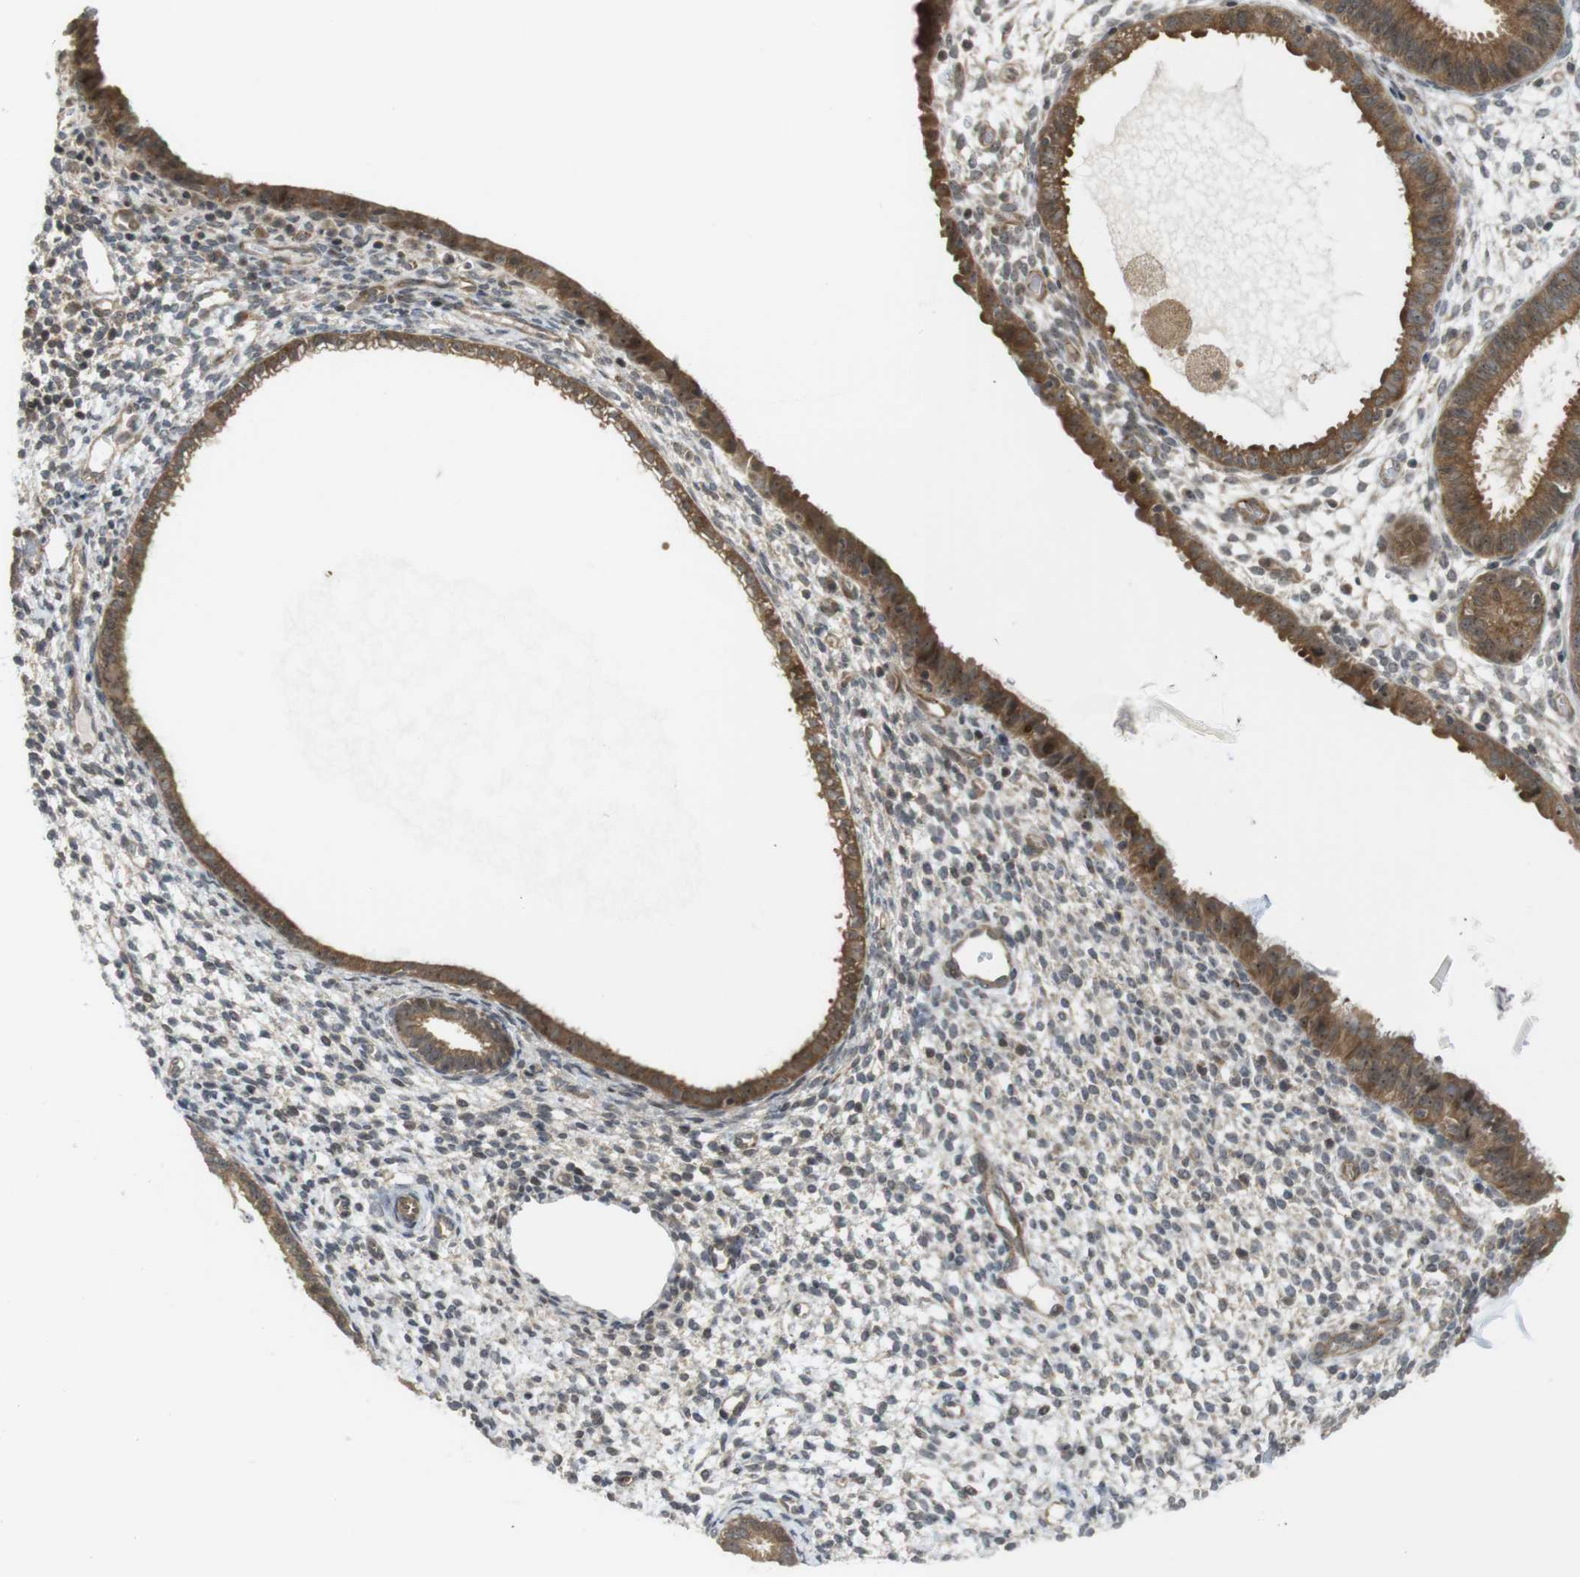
{"staining": {"intensity": "moderate", "quantity": "25%-75%", "location": "cytoplasmic/membranous"}, "tissue": "endometrium", "cell_type": "Cells in endometrial stroma", "image_type": "normal", "snomed": [{"axis": "morphology", "description": "Normal tissue, NOS"}, {"axis": "topography", "description": "Endometrium"}], "caption": "This is a photomicrograph of IHC staining of benign endometrium, which shows moderate positivity in the cytoplasmic/membranous of cells in endometrial stroma.", "gene": "CC2D1A", "patient": {"sex": "female", "age": 61}}